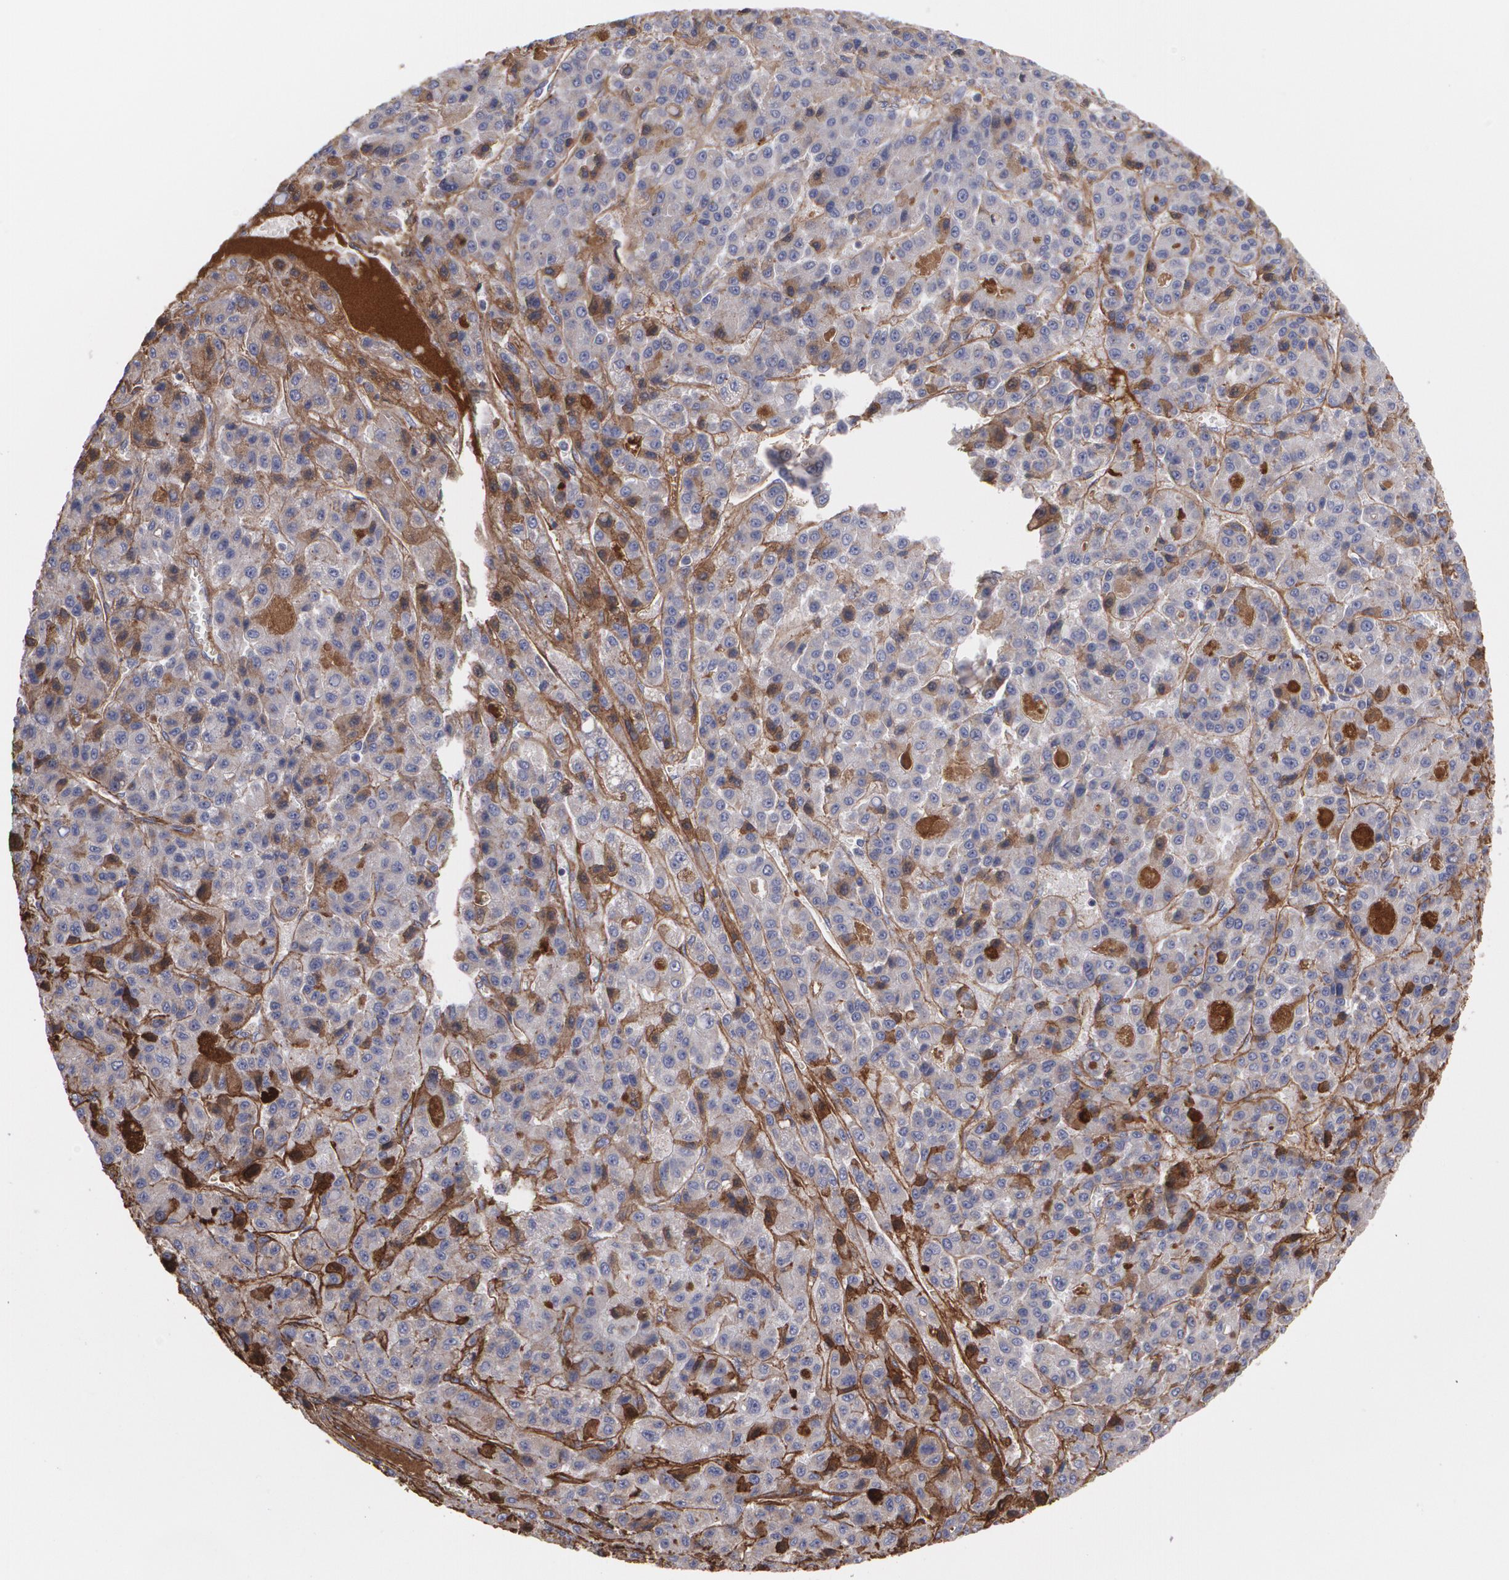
{"staining": {"intensity": "moderate", "quantity": ">75%", "location": "cytoplasmic/membranous"}, "tissue": "liver cancer", "cell_type": "Tumor cells", "image_type": "cancer", "snomed": [{"axis": "morphology", "description": "Carcinoma, Hepatocellular, NOS"}, {"axis": "topography", "description": "Liver"}], "caption": "A brown stain labels moderate cytoplasmic/membranous staining of a protein in human liver cancer (hepatocellular carcinoma) tumor cells.", "gene": "FBLN1", "patient": {"sex": "male", "age": 70}}